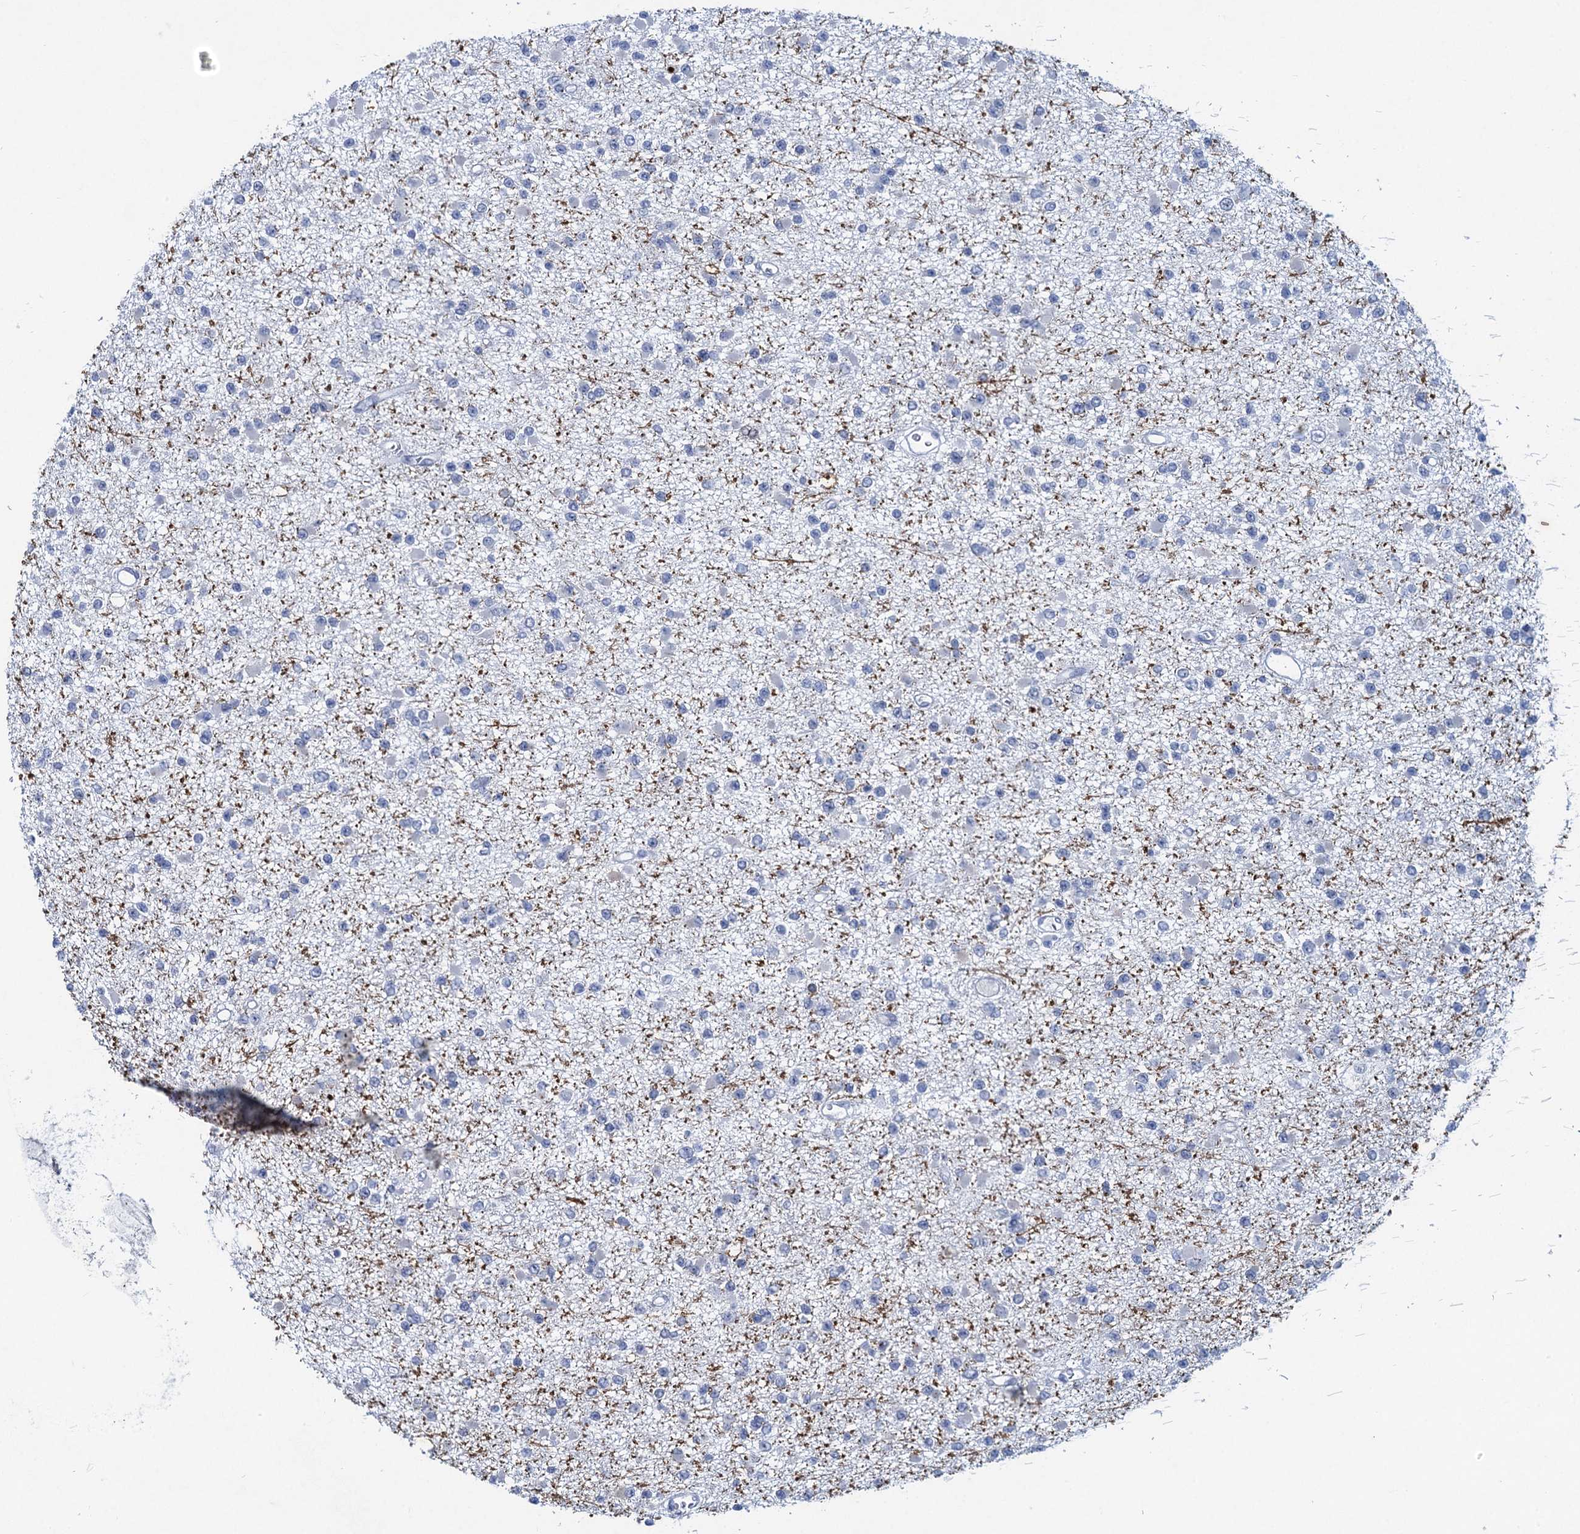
{"staining": {"intensity": "negative", "quantity": "none", "location": "none"}, "tissue": "glioma", "cell_type": "Tumor cells", "image_type": "cancer", "snomed": [{"axis": "morphology", "description": "Glioma, malignant, Low grade"}, {"axis": "topography", "description": "Brain"}], "caption": "The histopathology image displays no significant positivity in tumor cells of malignant glioma (low-grade).", "gene": "HAPSTR1", "patient": {"sex": "female", "age": 22}}